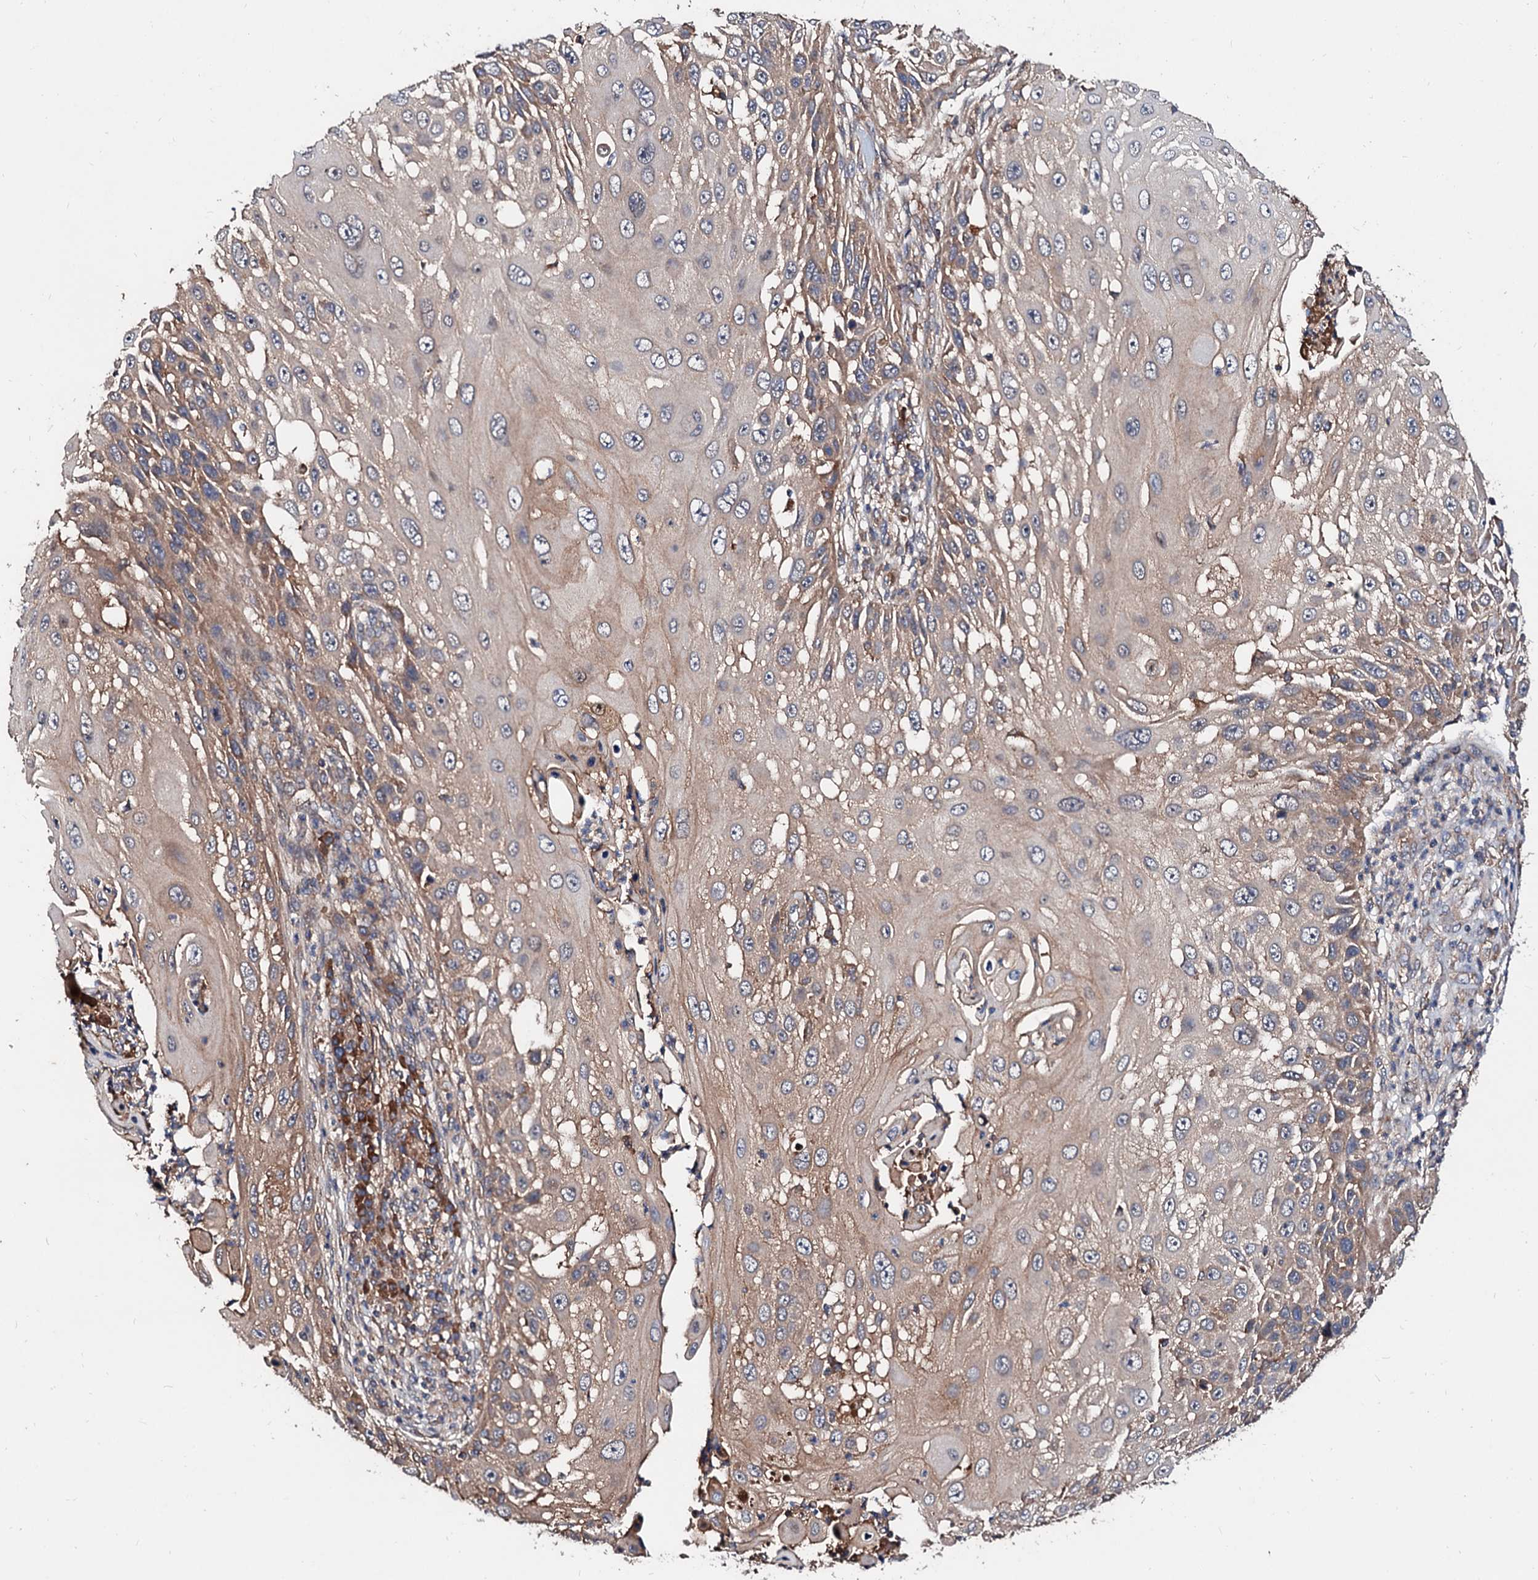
{"staining": {"intensity": "weak", "quantity": ">75%", "location": "cytoplasmic/membranous"}, "tissue": "skin cancer", "cell_type": "Tumor cells", "image_type": "cancer", "snomed": [{"axis": "morphology", "description": "Squamous cell carcinoma, NOS"}, {"axis": "topography", "description": "Skin"}], "caption": "This is an image of immunohistochemistry staining of skin squamous cell carcinoma, which shows weak expression in the cytoplasmic/membranous of tumor cells.", "gene": "EXTL1", "patient": {"sex": "female", "age": 44}}